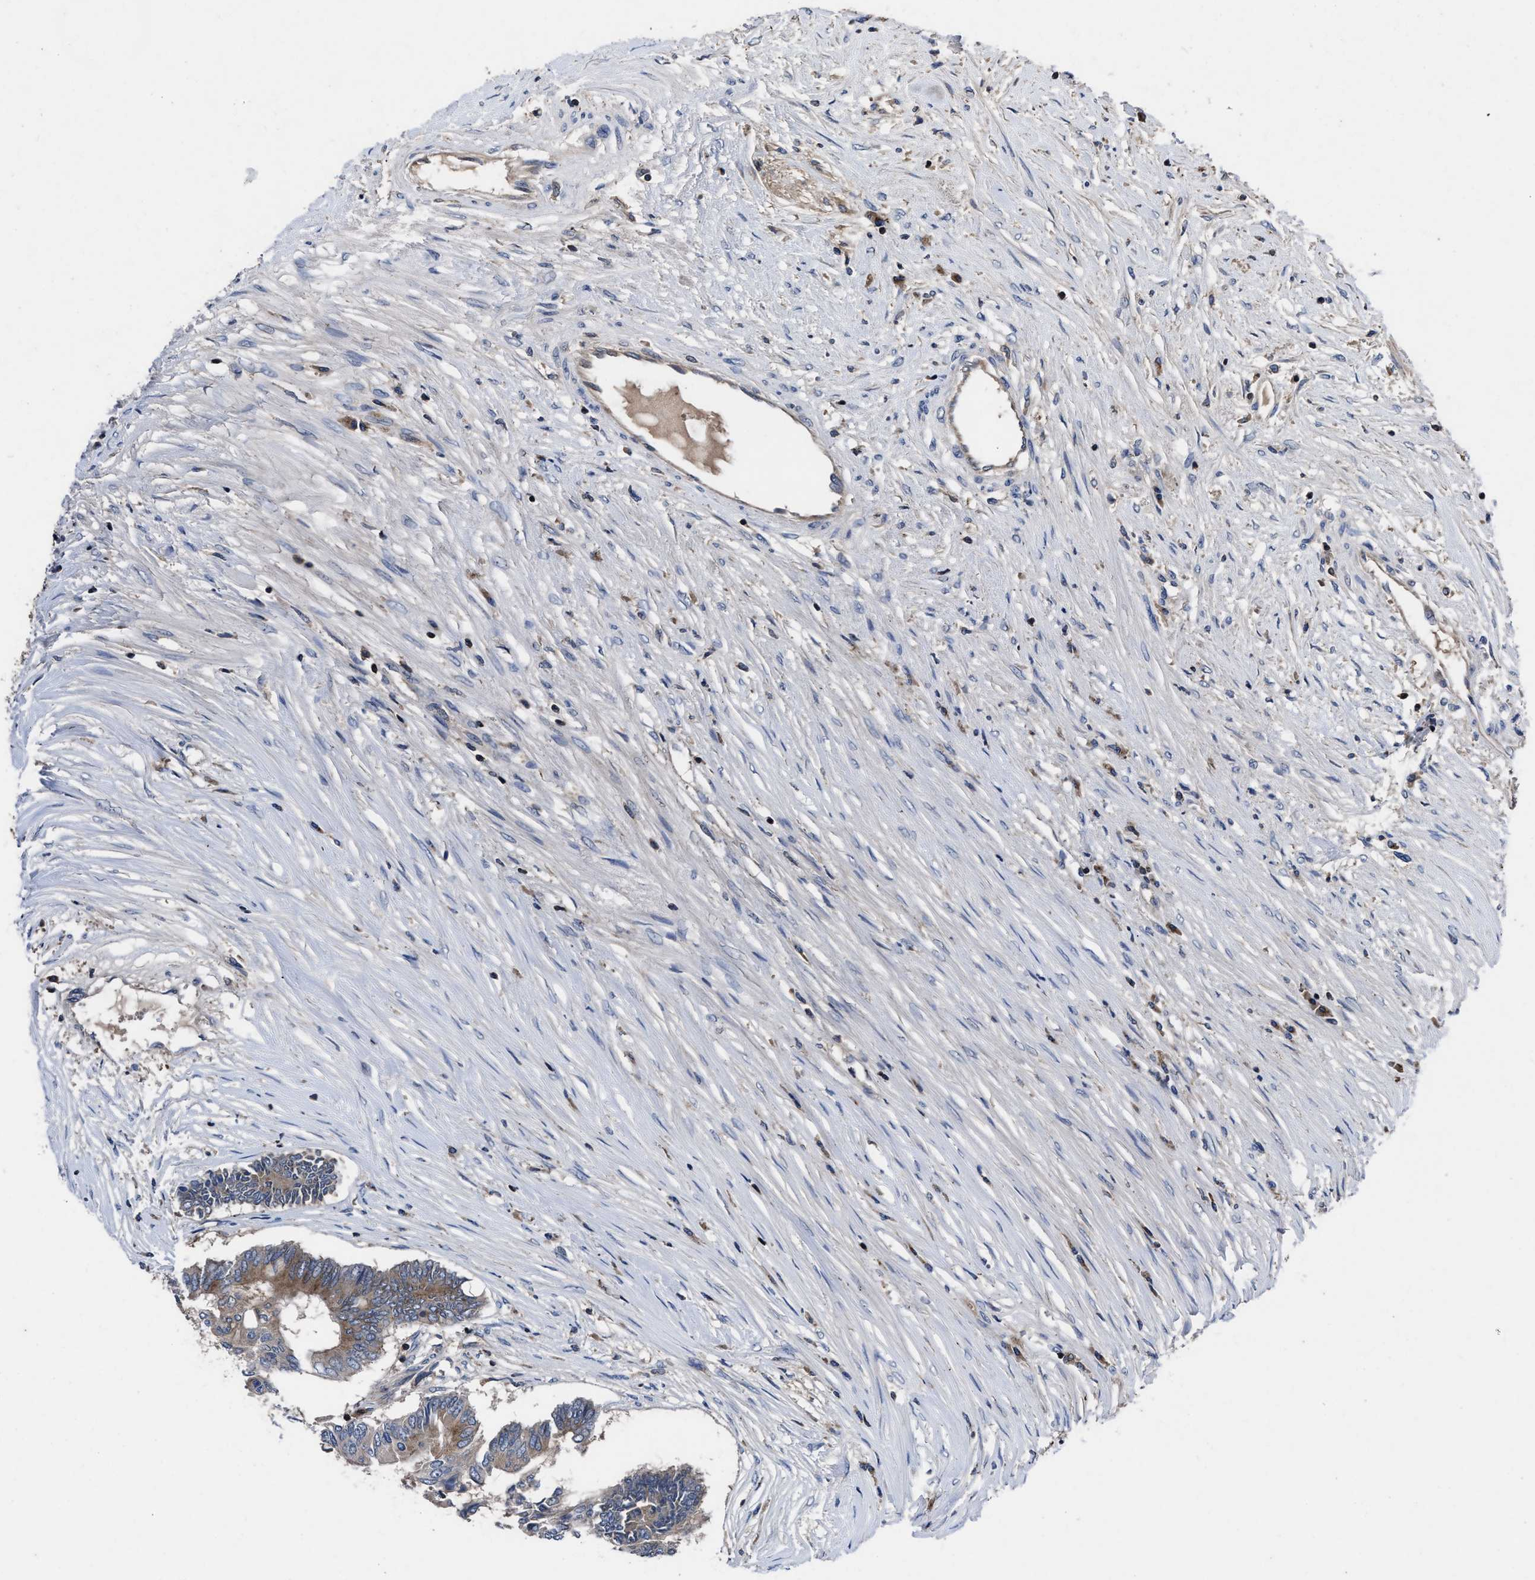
{"staining": {"intensity": "weak", "quantity": "25%-75%", "location": "cytoplasmic/membranous"}, "tissue": "colorectal cancer", "cell_type": "Tumor cells", "image_type": "cancer", "snomed": [{"axis": "morphology", "description": "Adenocarcinoma, NOS"}, {"axis": "topography", "description": "Rectum"}], "caption": "There is low levels of weak cytoplasmic/membranous expression in tumor cells of colorectal cancer (adenocarcinoma), as demonstrated by immunohistochemical staining (brown color).", "gene": "YBEY", "patient": {"sex": "male", "age": 63}}